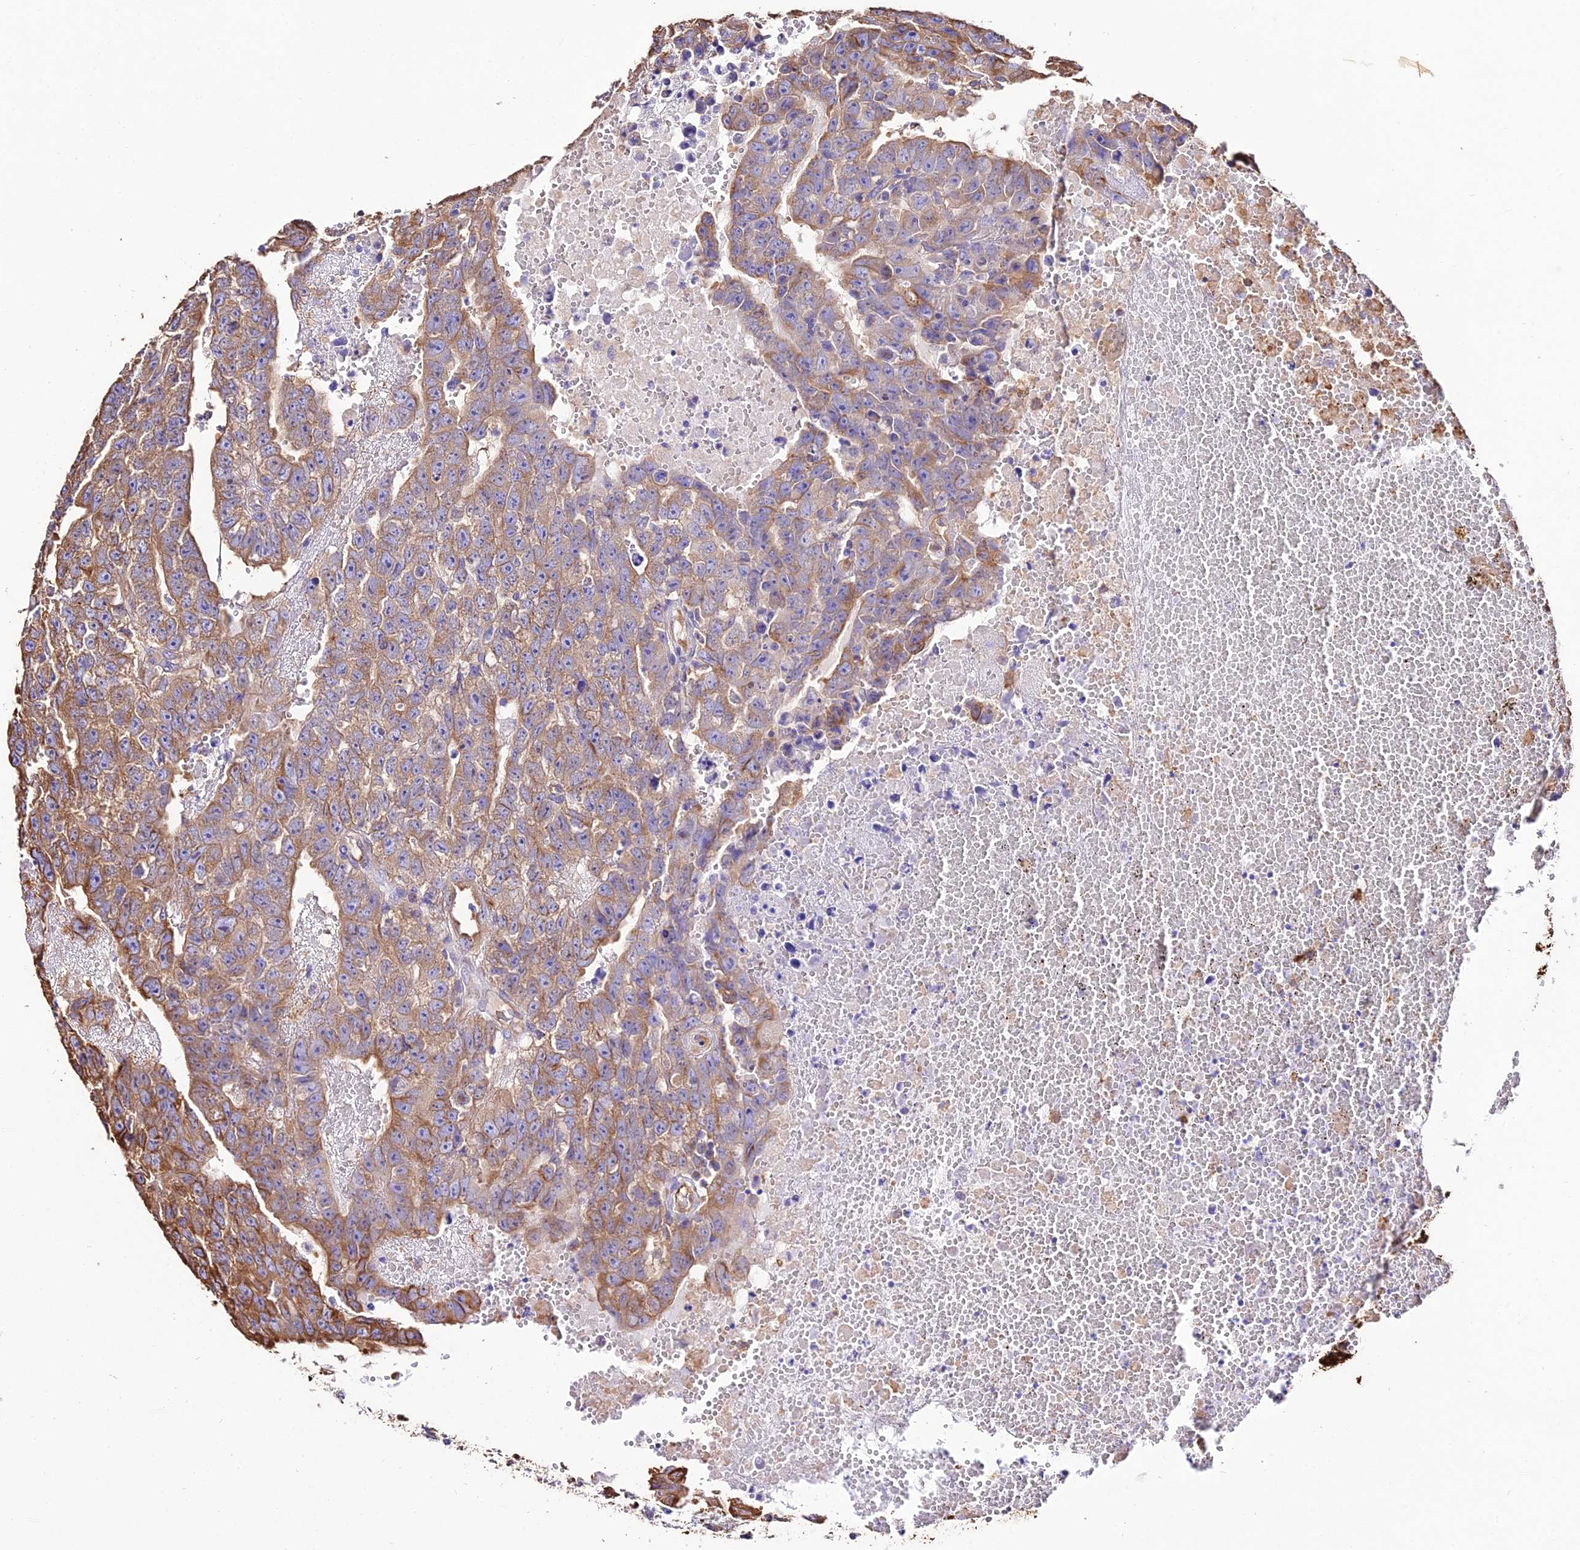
{"staining": {"intensity": "moderate", "quantity": ">75%", "location": "cytoplasmic/membranous"}, "tissue": "testis cancer", "cell_type": "Tumor cells", "image_type": "cancer", "snomed": [{"axis": "morphology", "description": "Carcinoma, Embryonal, NOS"}, {"axis": "topography", "description": "Testis"}], "caption": "Embryonal carcinoma (testis) stained with DAB immunohistochemistry exhibits medium levels of moderate cytoplasmic/membranous expression in about >75% of tumor cells.", "gene": "TUBA3D", "patient": {"sex": "male", "age": 25}}